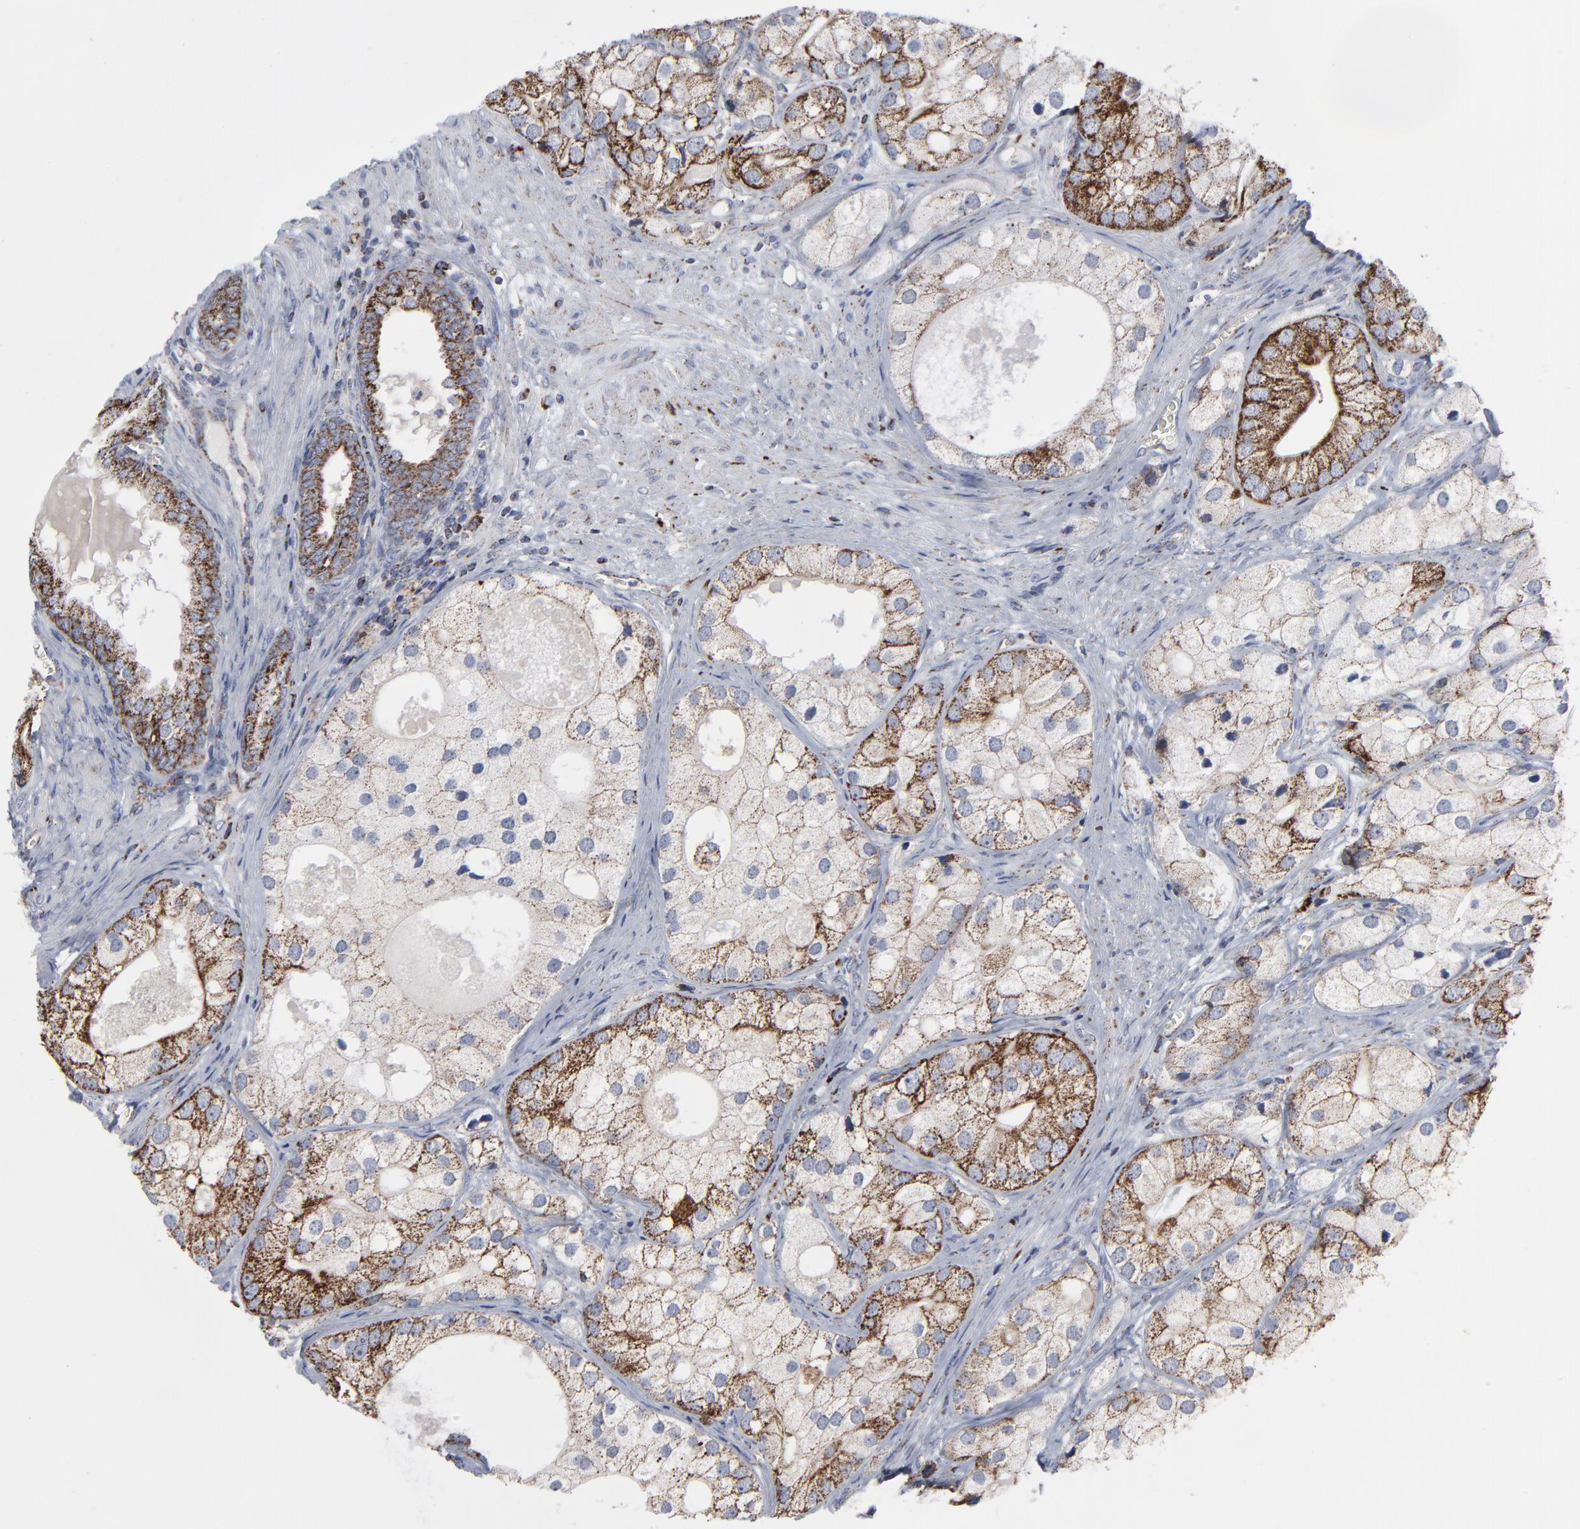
{"staining": {"intensity": "strong", "quantity": "25%-75%", "location": "cytoplasmic/membranous"}, "tissue": "prostate cancer", "cell_type": "Tumor cells", "image_type": "cancer", "snomed": [{"axis": "morphology", "description": "Adenocarcinoma, Low grade"}, {"axis": "topography", "description": "Prostate"}], "caption": "IHC staining of prostate cancer (adenocarcinoma (low-grade)), which exhibits high levels of strong cytoplasmic/membranous positivity in approximately 25%-75% of tumor cells indicating strong cytoplasmic/membranous protein expression. The staining was performed using DAB (brown) for protein detection and nuclei were counterstained in hematoxylin (blue).", "gene": "TXNRD2", "patient": {"sex": "male", "age": 69}}